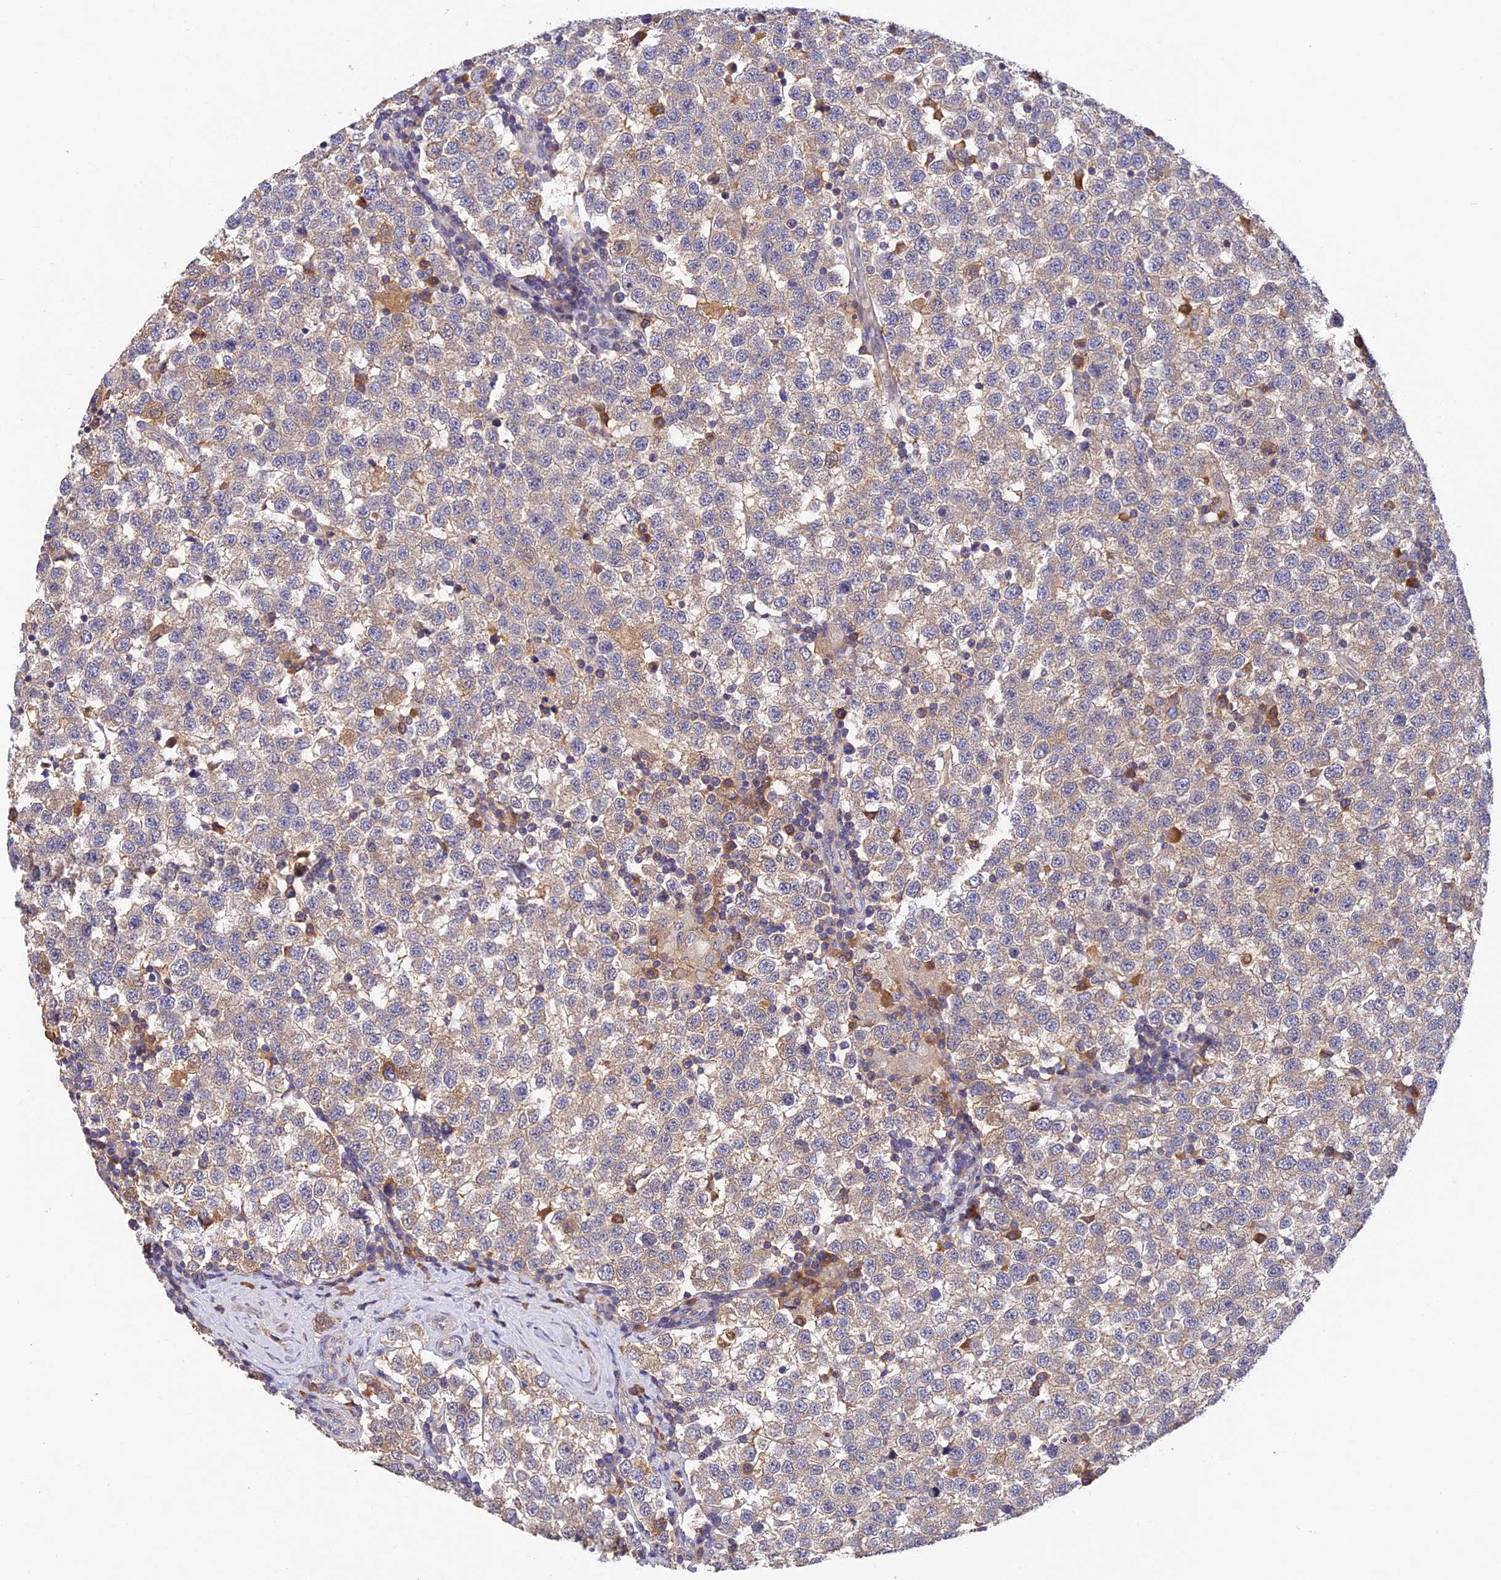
{"staining": {"intensity": "weak", "quantity": ">75%", "location": "cytoplasmic/membranous"}, "tissue": "testis cancer", "cell_type": "Tumor cells", "image_type": "cancer", "snomed": [{"axis": "morphology", "description": "Seminoma, NOS"}, {"axis": "topography", "description": "Testis"}], "caption": "Approximately >75% of tumor cells in seminoma (testis) reveal weak cytoplasmic/membranous protein staining as visualized by brown immunohistochemical staining.", "gene": "DENND5B", "patient": {"sex": "male", "age": 34}}